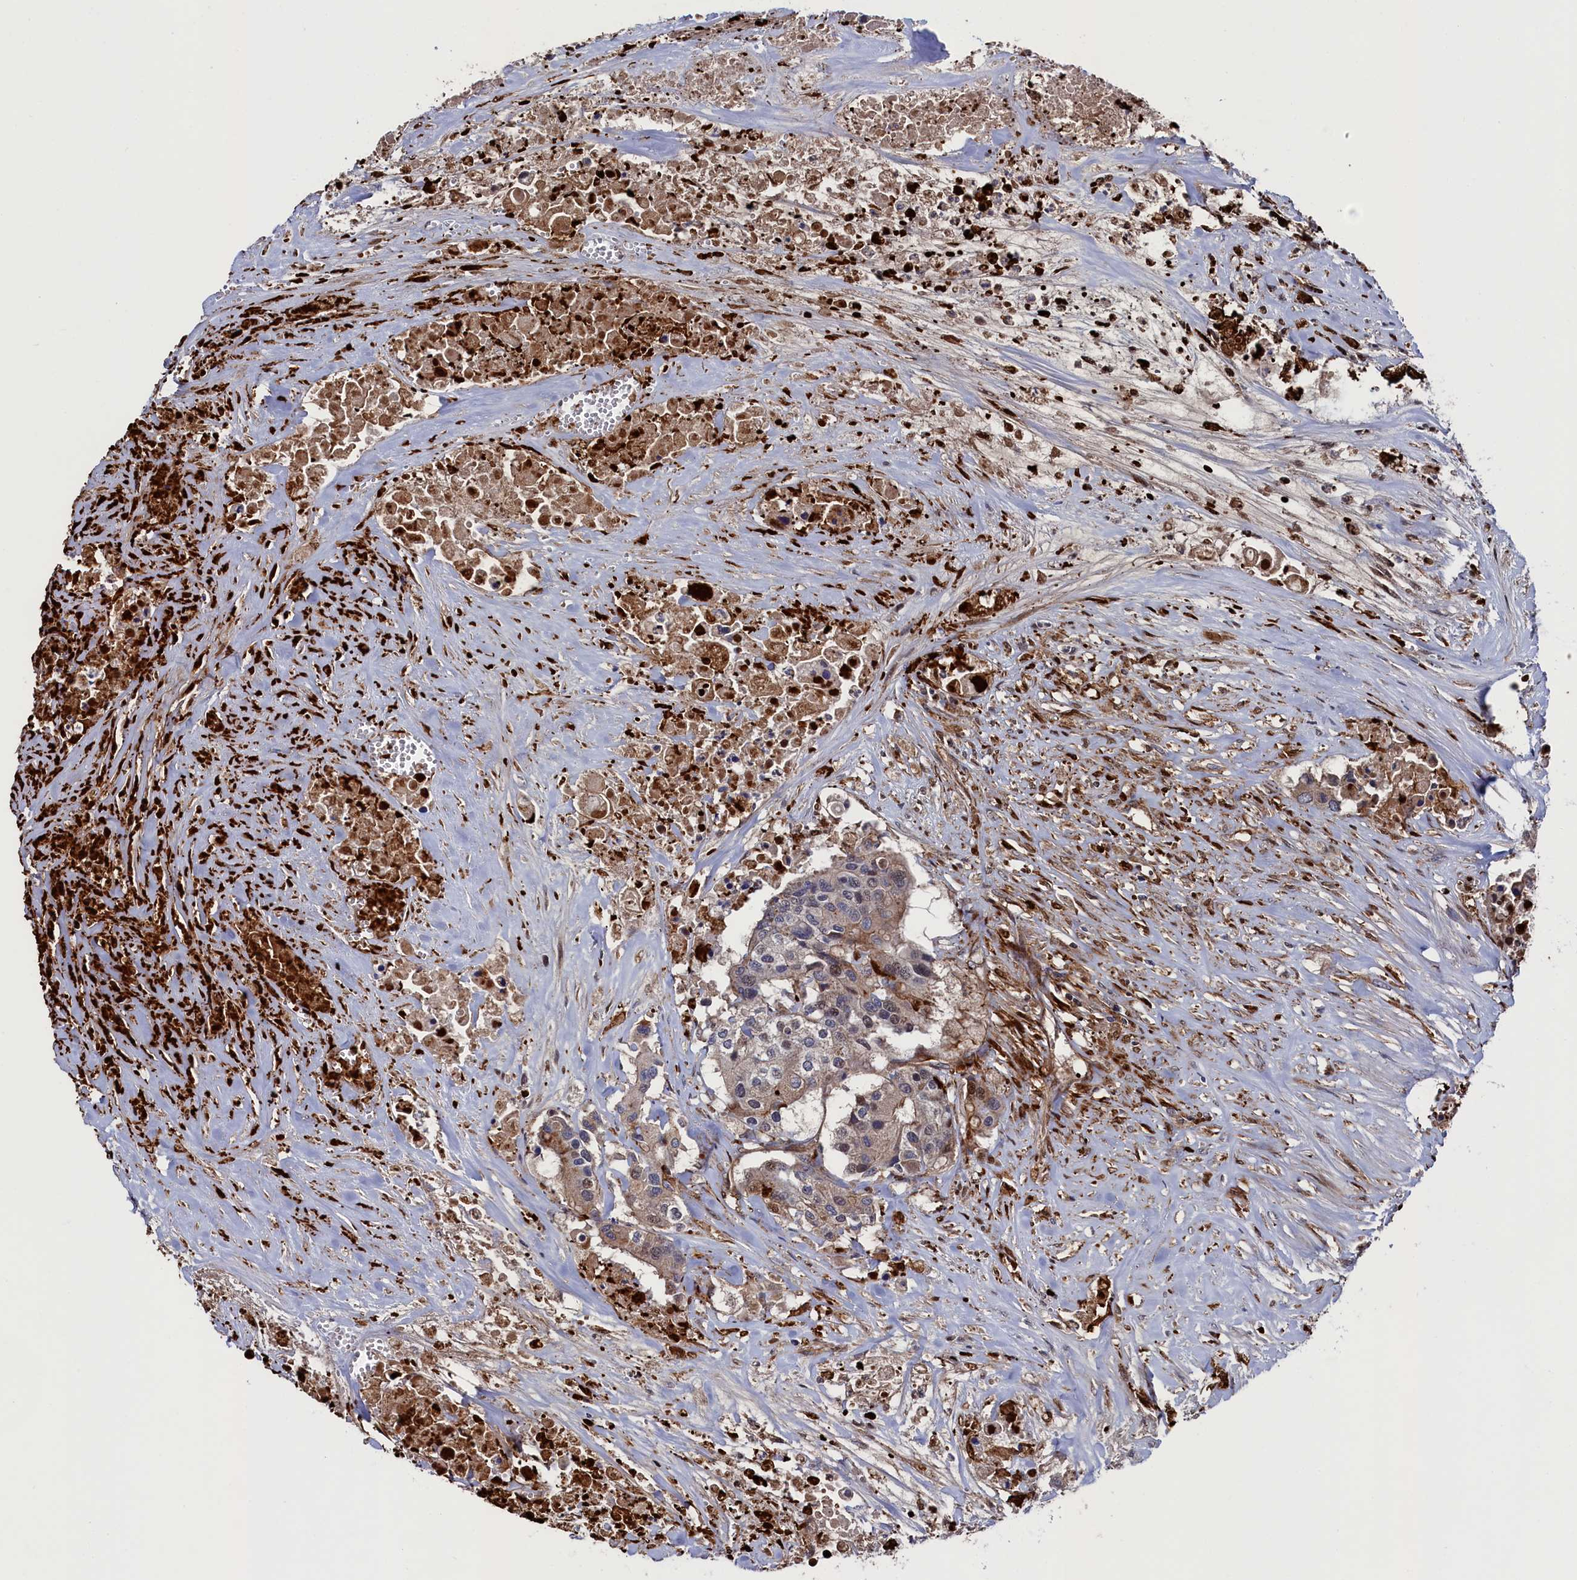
{"staining": {"intensity": "negative", "quantity": "none", "location": "none"}, "tissue": "colorectal cancer", "cell_type": "Tumor cells", "image_type": "cancer", "snomed": [{"axis": "morphology", "description": "Adenocarcinoma, NOS"}, {"axis": "topography", "description": "Colon"}], "caption": "Colorectal cancer (adenocarcinoma) was stained to show a protein in brown. There is no significant positivity in tumor cells.", "gene": "ZNF891", "patient": {"sex": "male", "age": 77}}